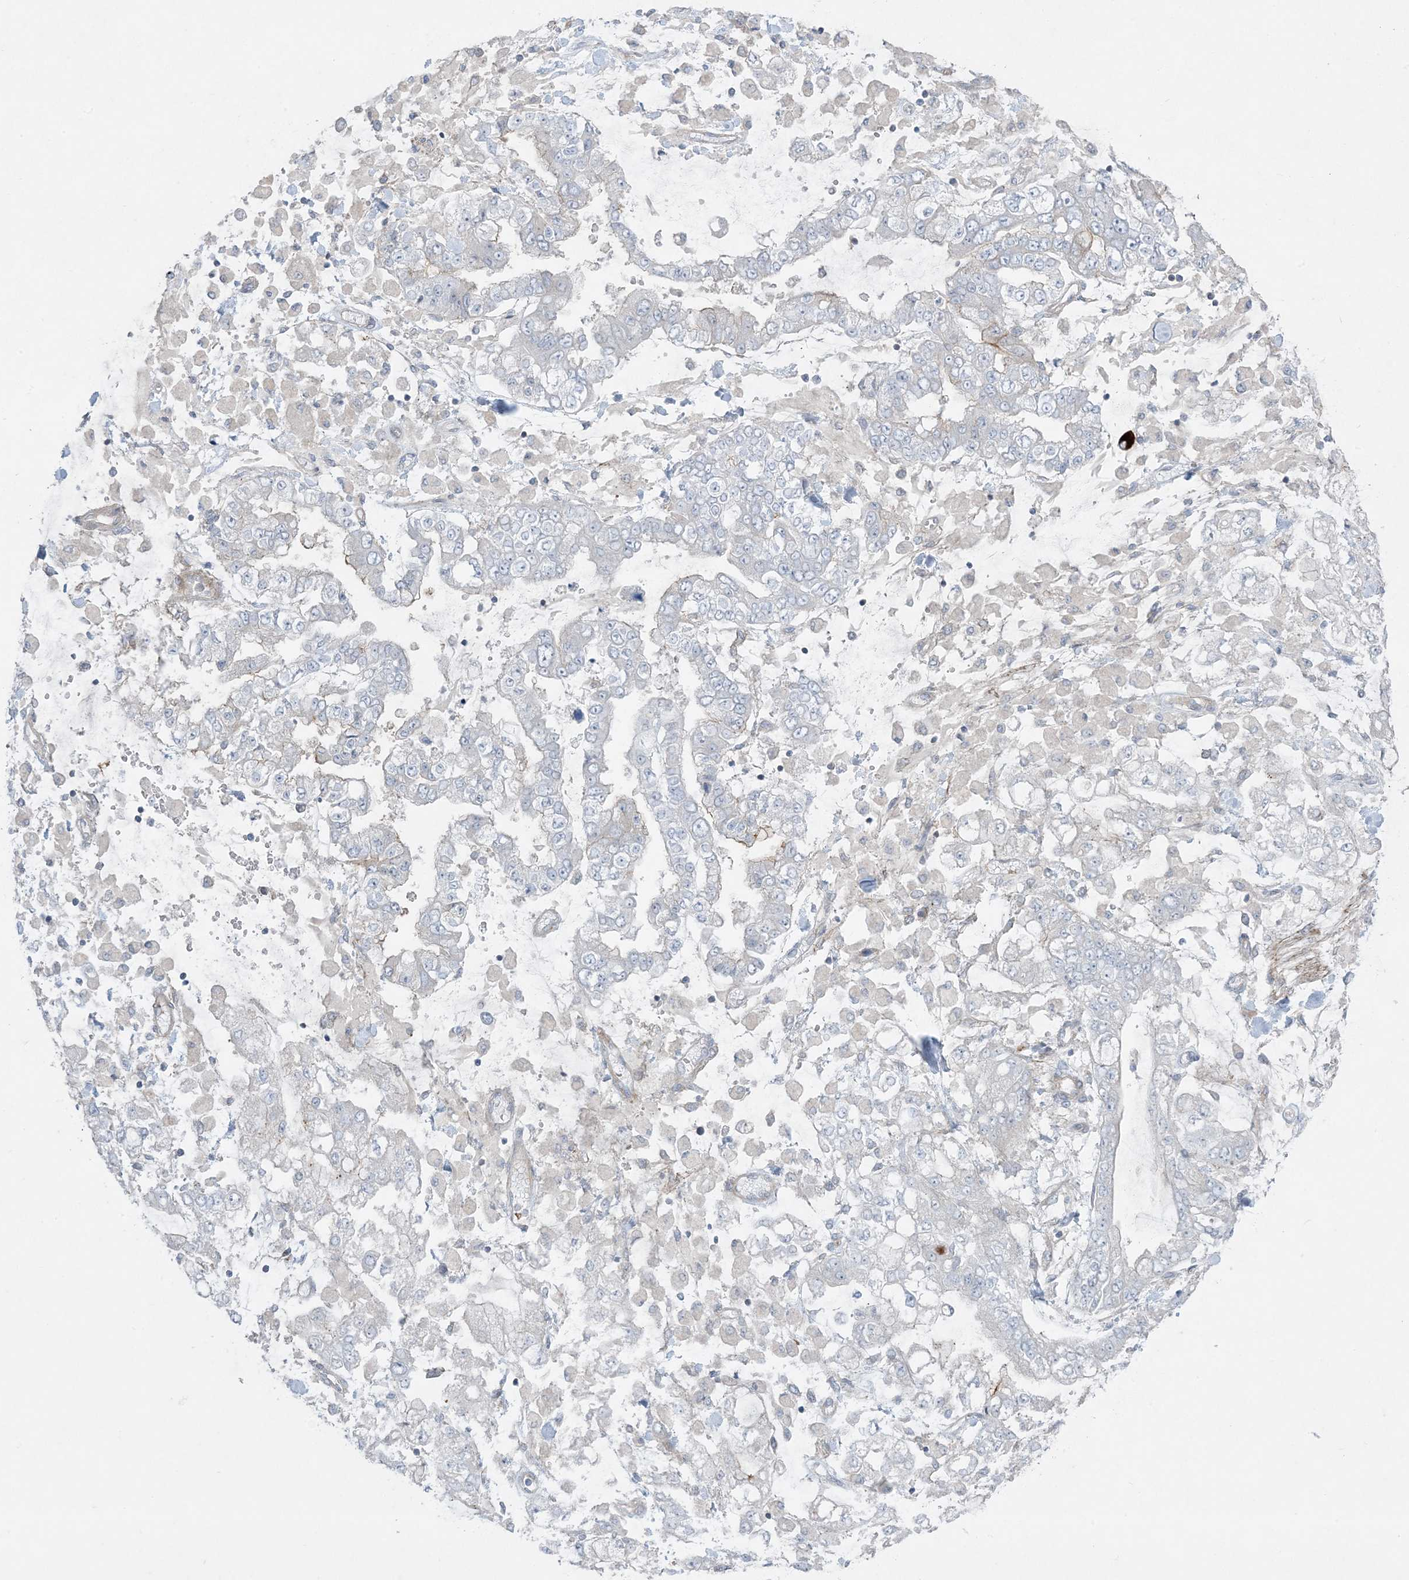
{"staining": {"intensity": "negative", "quantity": "none", "location": "none"}, "tissue": "stomach cancer", "cell_type": "Tumor cells", "image_type": "cancer", "snomed": [{"axis": "morphology", "description": "Normal tissue, NOS"}, {"axis": "morphology", "description": "Adenocarcinoma, NOS"}, {"axis": "topography", "description": "Stomach, upper"}, {"axis": "topography", "description": "Stomach"}], "caption": "A high-resolution image shows immunohistochemistry staining of stomach cancer, which exhibits no significant expression in tumor cells.", "gene": "PIK3R4", "patient": {"sex": "male", "age": 76}}